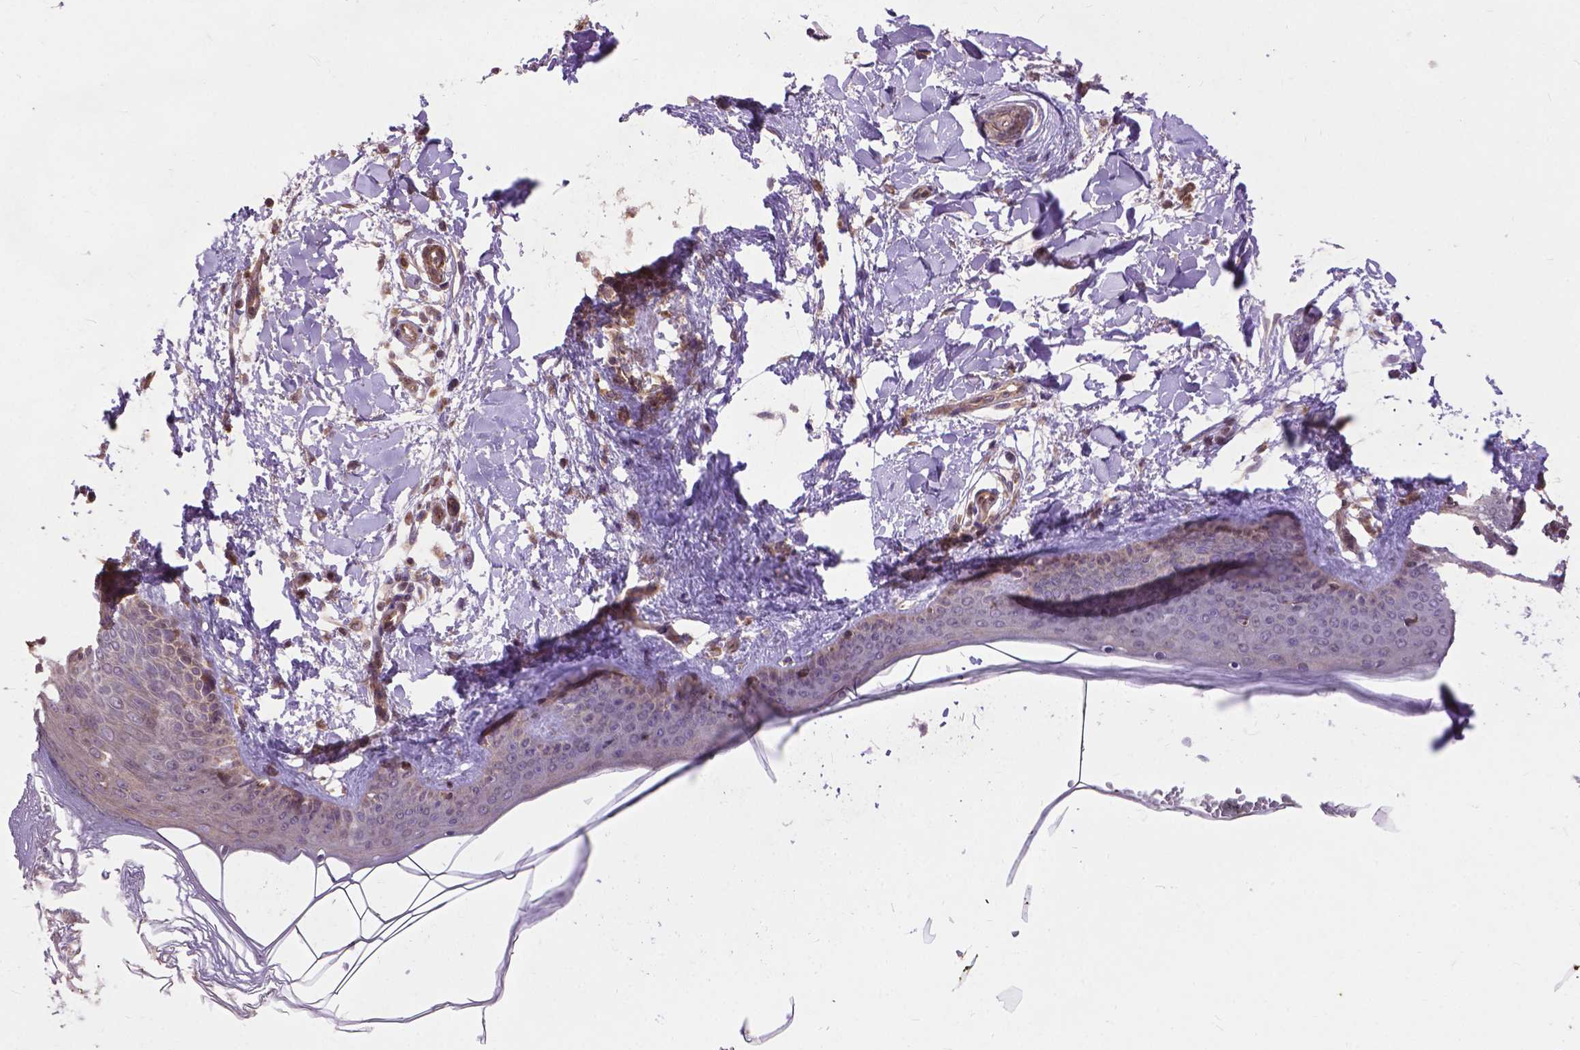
{"staining": {"intensity": "moderate", "quantity": ">75%", "location": "cytoplasmic/membranous"}, "tissue": "skin", "cell_type": "Fibroblasts", "image_type": "normal", "snomed": [{"axis": "morphology", "description": "Normal tissue, NOS"}, {"axis": "topography", "description": "Skin"}], "caption": "Immunohistochemistry photomicrograph of unremarkable skin: human skin stained using immunohistochemistry shows medium levels of moderate protein expression localized specifically in the cytoplasmic/membranous of fibroblasts, appearing as a cytoplasmic/membranous brown color.", "gene": "ZNF616", "patient": {"sex": "female", "age": 34}}